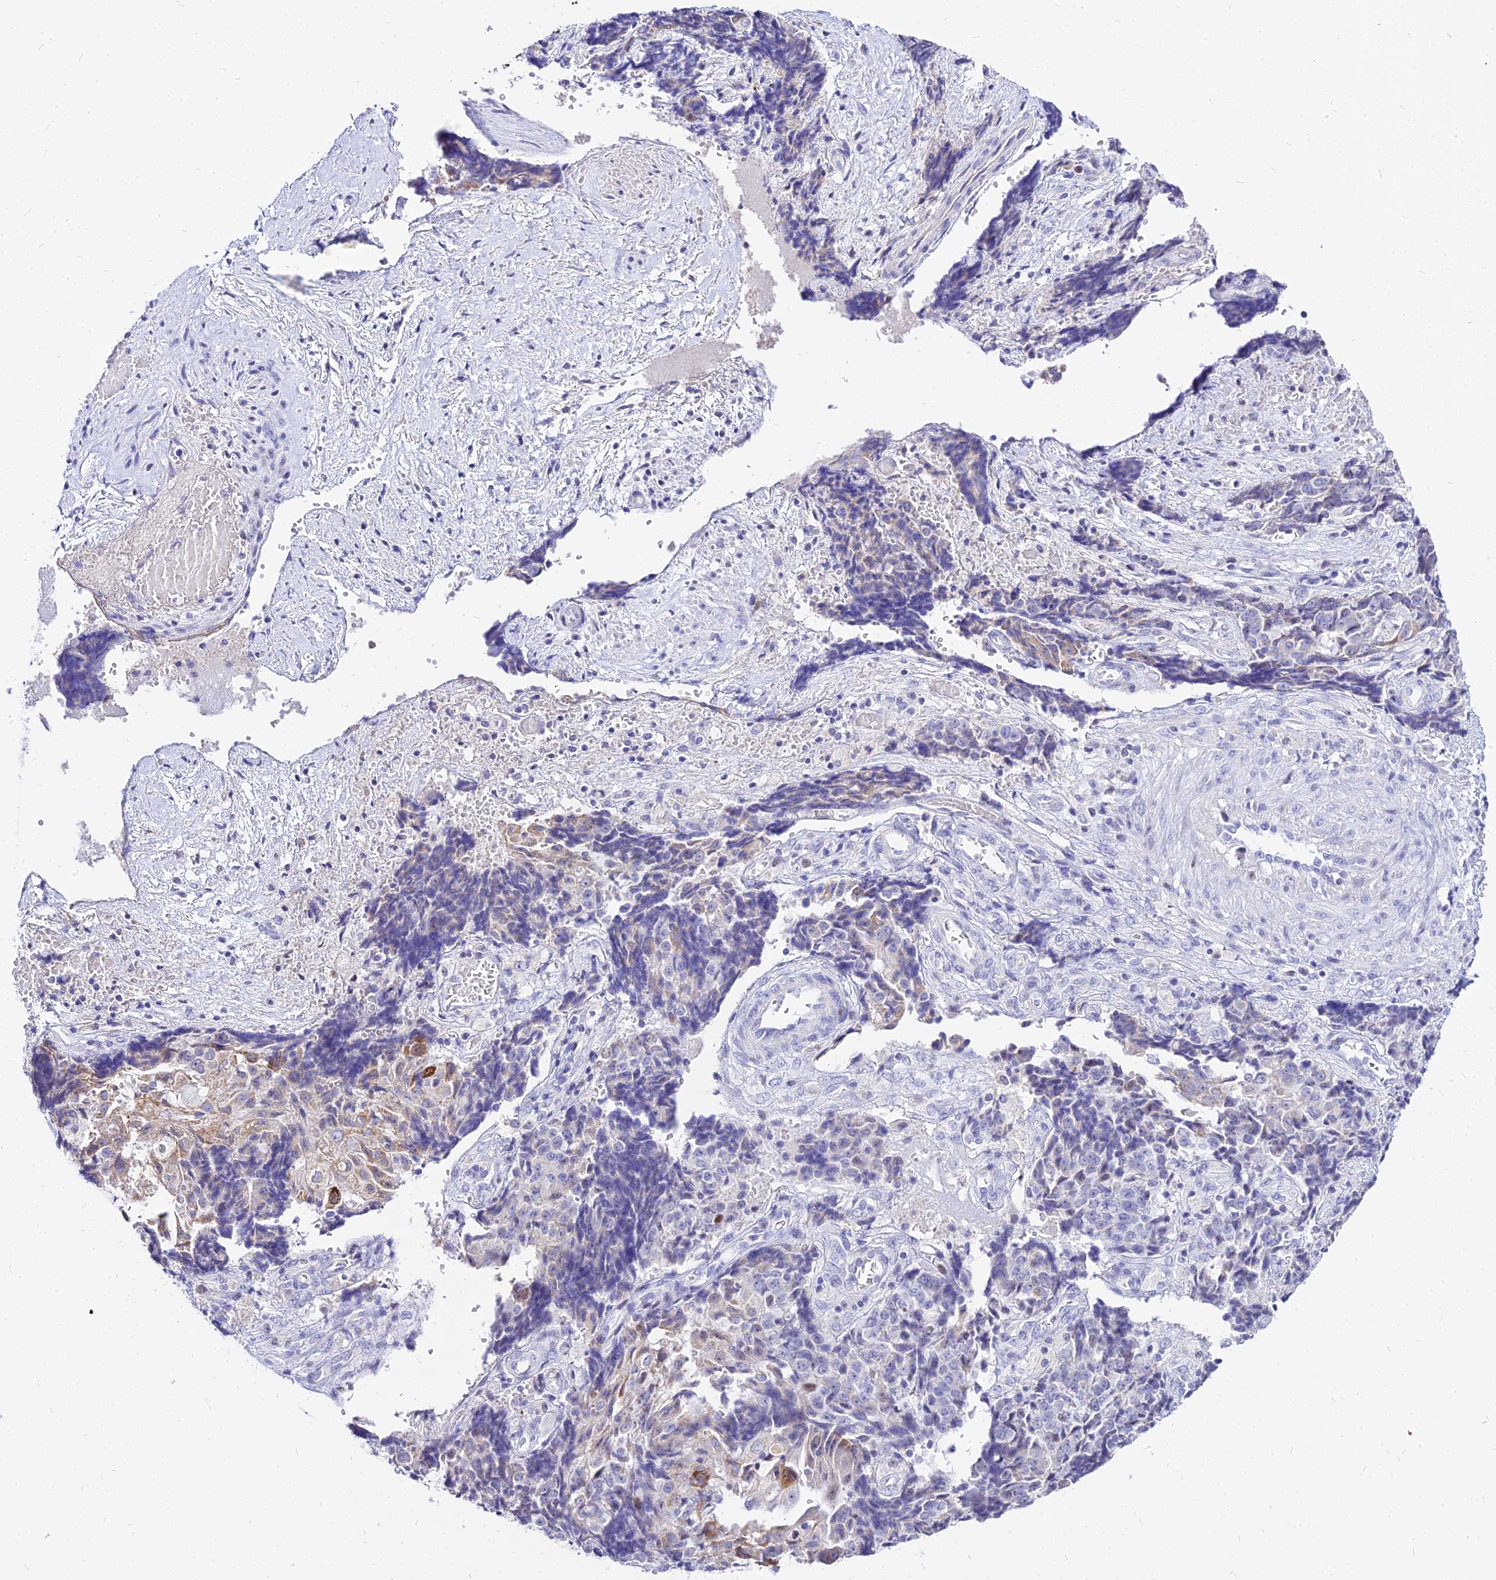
{"staining": {"intensity": "negative", "quantity": "none", "location": "none"}, "tissue": "ovarian cancer", "cell_type": "Tumor cells", "image_type": "cancer", "snomed": [{"axis": "morphology", "description": "Carcinoma, endometroid"}, {"axis": "topography", "description": "Ovary"}], "caption": "Micrograph shows no protein positivity in tumor cells of ovarian endometroid carcinoma tissue.", "gene": "CARD18", "patient": {"sex": "female", "age": 42}}